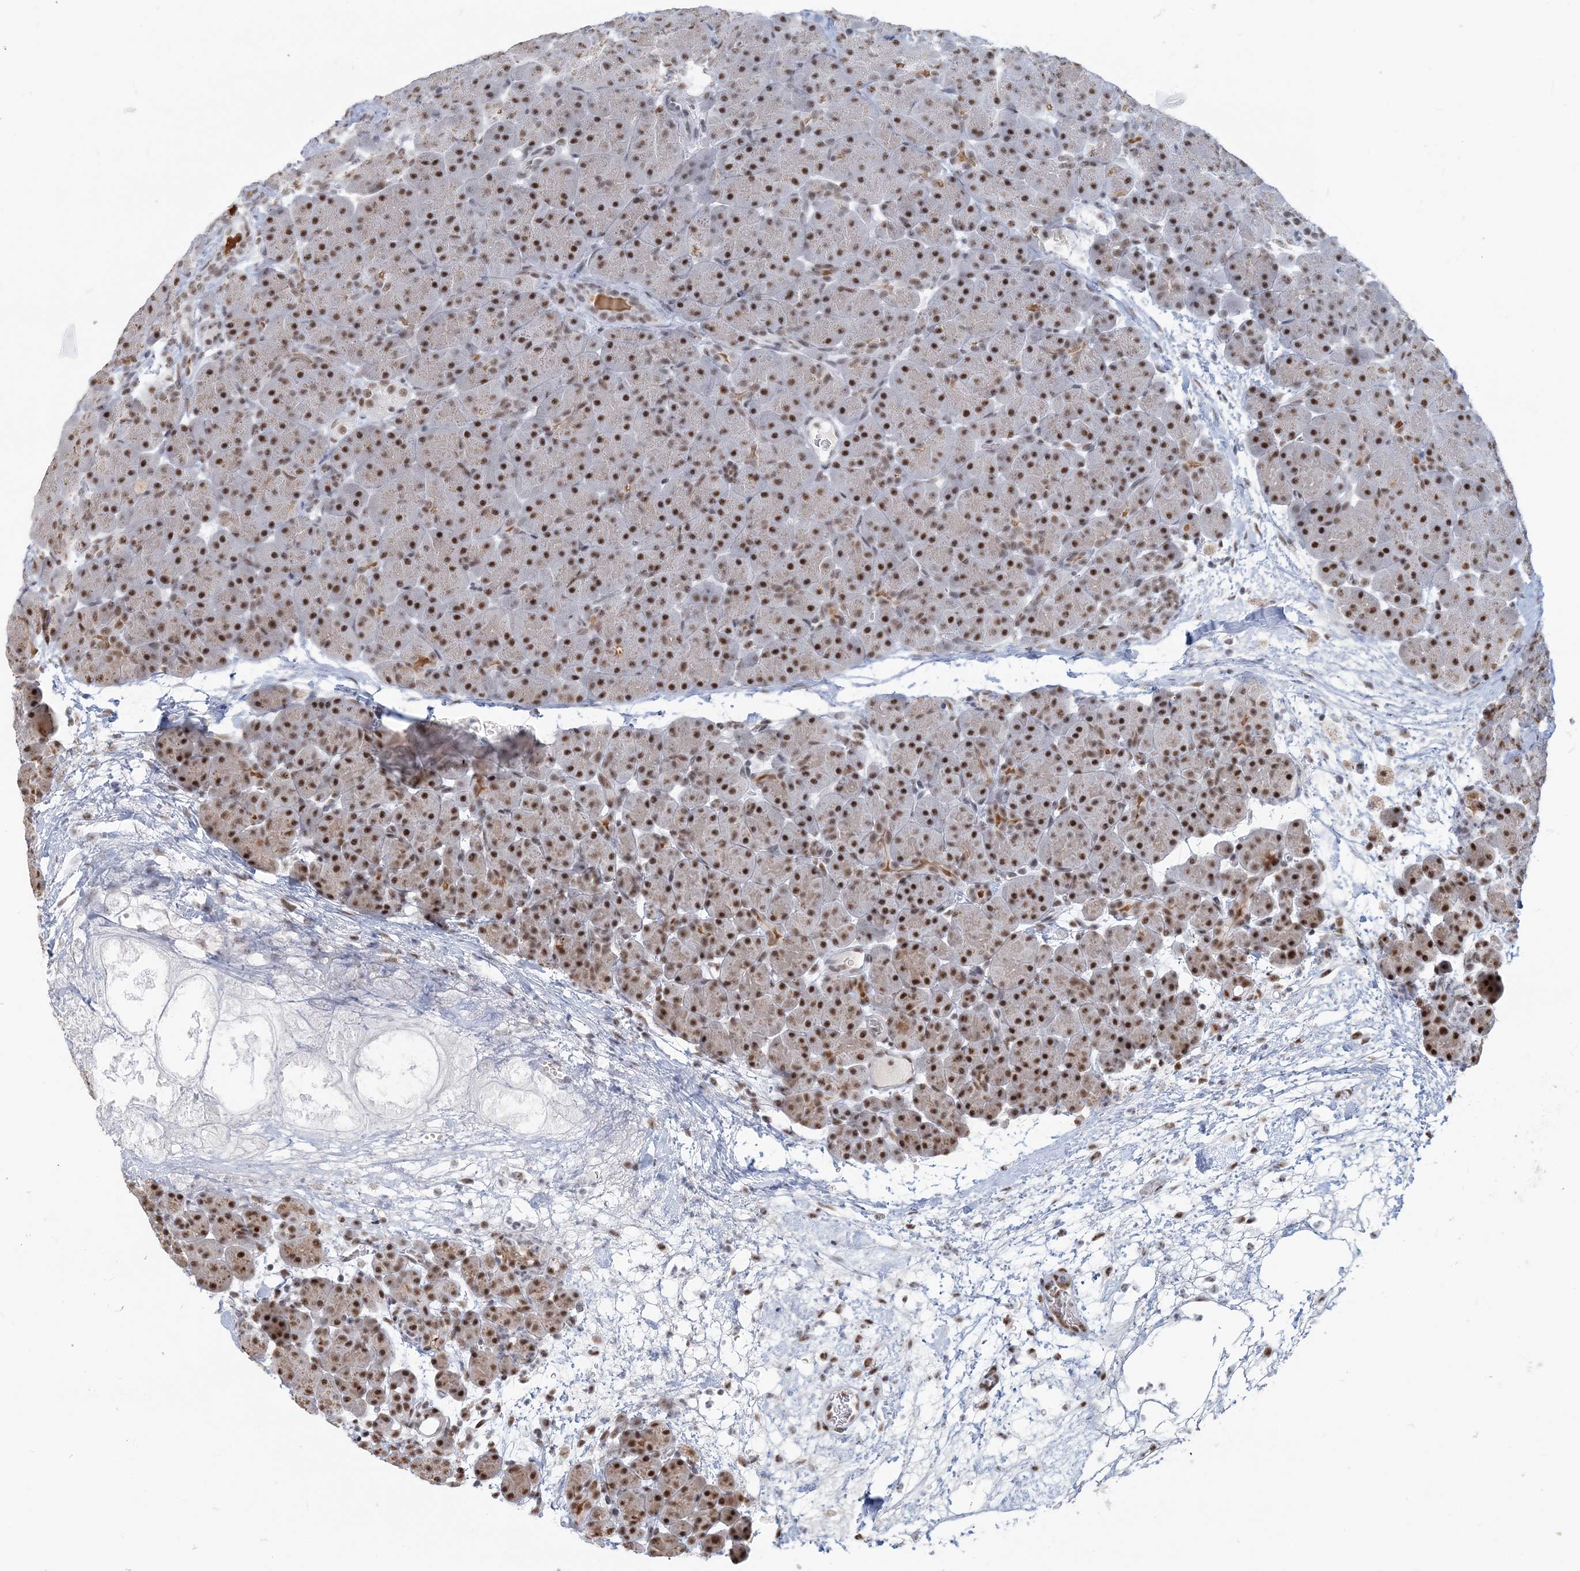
{"staining": {"intensity": "strong", "quantity": ">75%", "location": "cytoplasmic/membranous,nuclear"}, "tissue": "pancreas", "cell_type": "Exocrine glandular cells", "image_type": "normal", "snomed": [{"axis": "morphology", "description": "Normal tissue, NOS"}, {"axis": "topography", "description": "Pancreas"}], "caption": "A photomicrograph showing strong cytoplasmic/membranous,nuclear staining in about >75% of exocrine glandular cells in unremarkable pancreas, as visualized by brown immunohistochemical staining.", "gene": "PLRG1", "patient": {"sex": "male", "age": 66}}